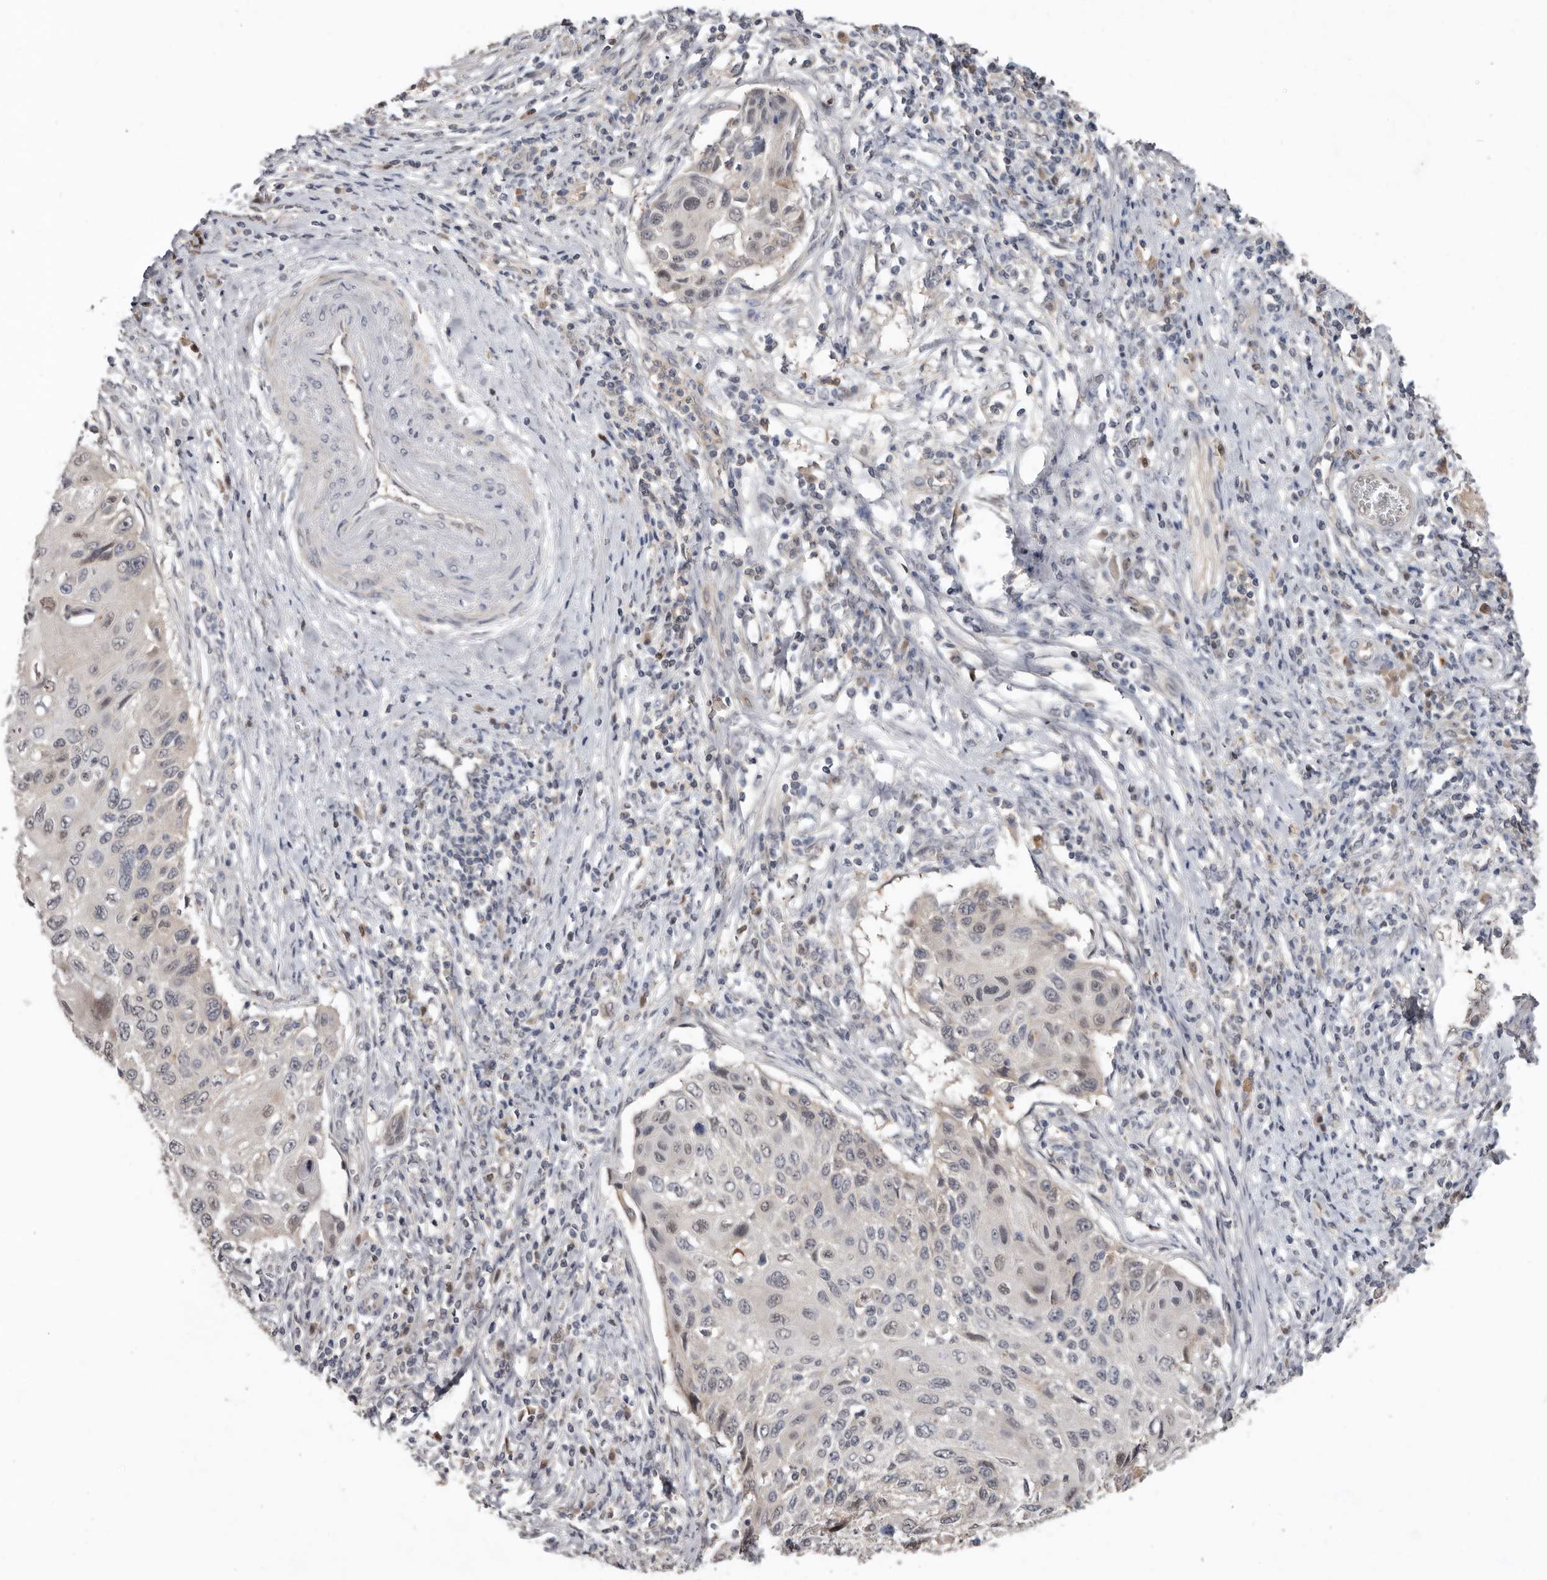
{"staining": {"intensity": "weak", "quantity": "<25%", "location": "nuclear"}, "tissue": "cervical cancer", "cell_type": "Tumor cells", "image_type": "cancer", "snomed": [{"axis": "morphology", "description": "Squamous cell carcinoma, NOS"}, {"axis": "topography", "description": "Cervix"}], "caption": "Immunohistochemistry (IHC) photomicrograph of neoplastic tissue: cervical cancer (squamous cell carcinoma) stained with DAB (3,3'-diaminobenzidine) displays no significant protein positivity in tumor cells.", "gene": "RBKS", "patient": {"sex": "female", "age": 70}}